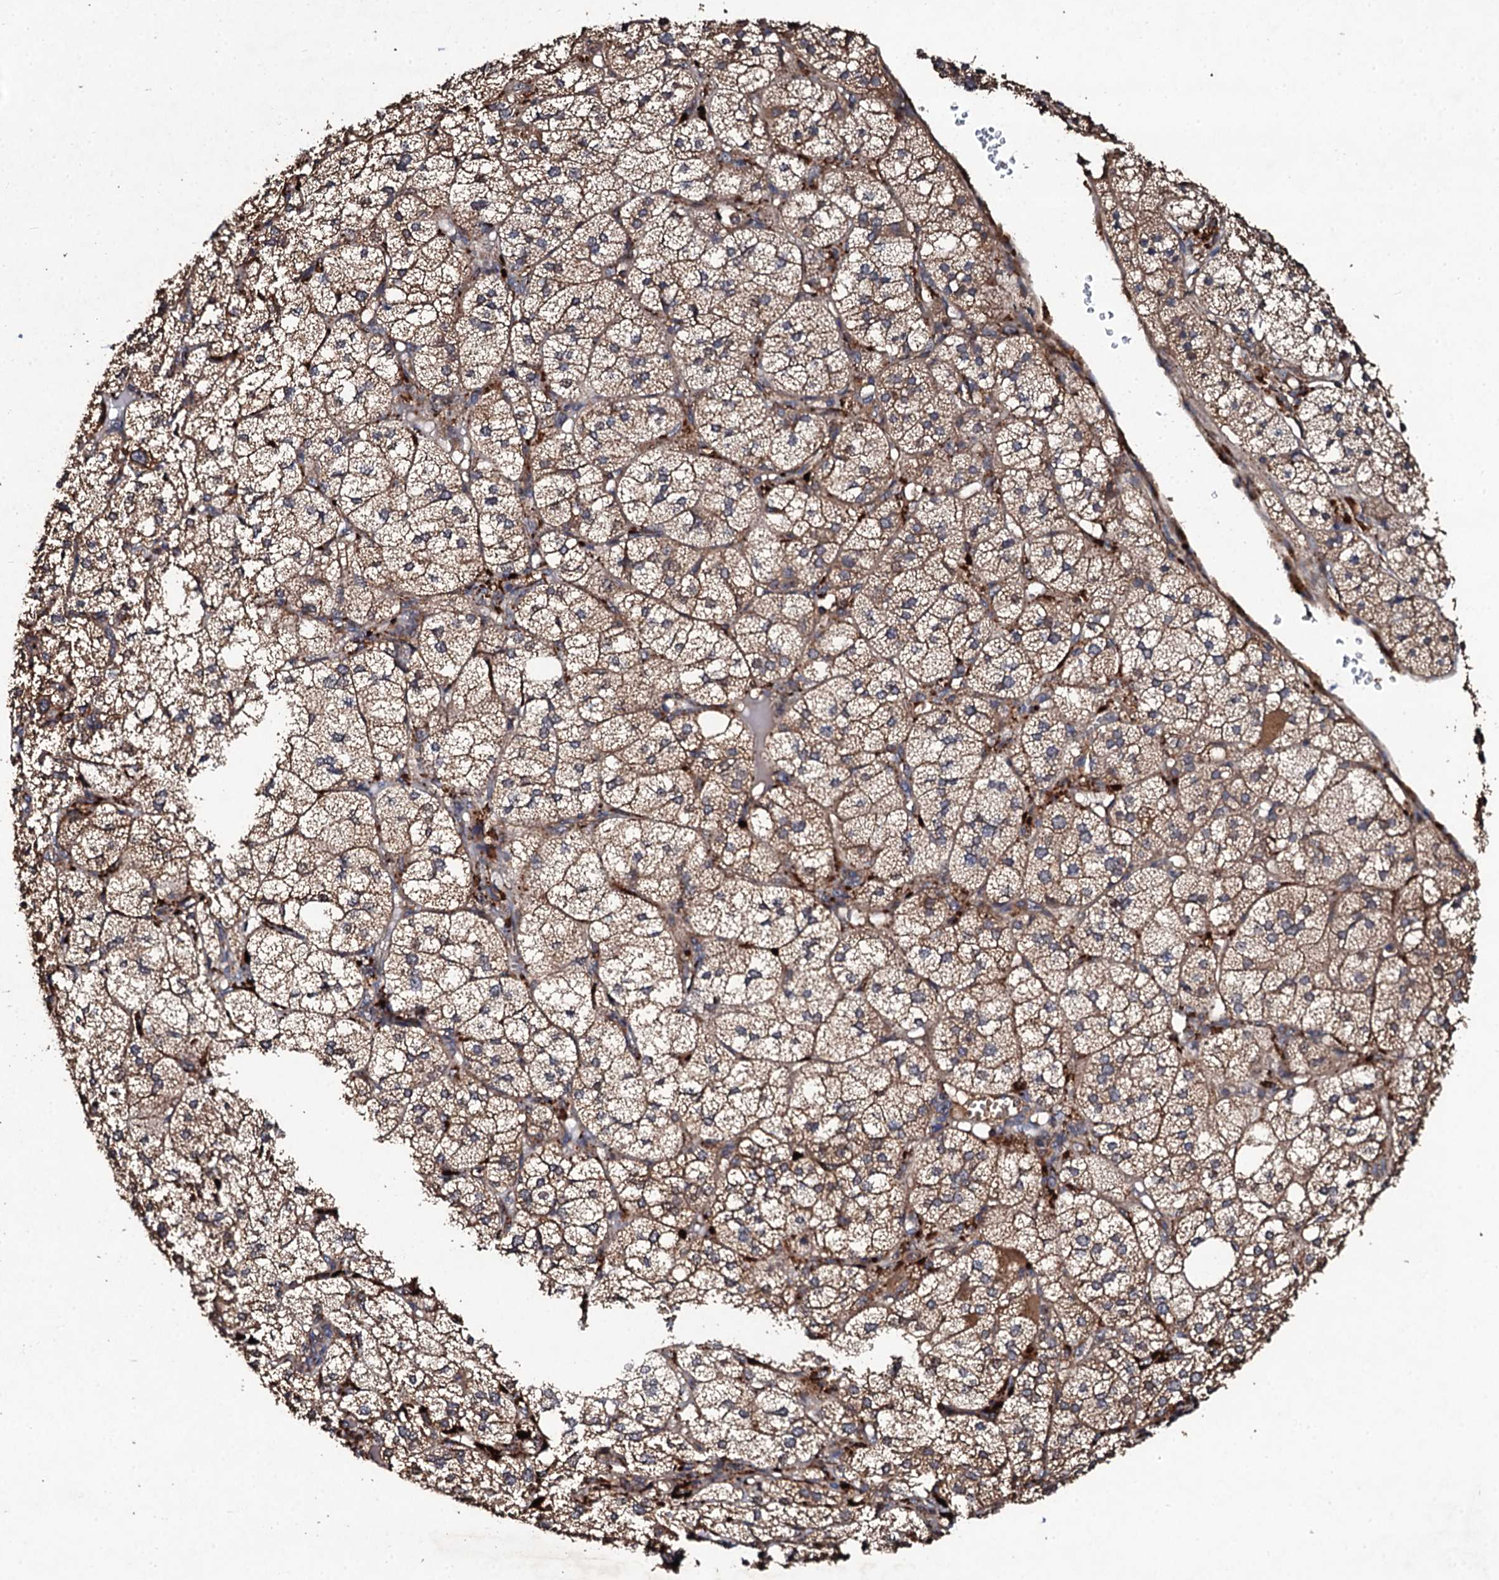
{"staining": {"intensity": "strong", "quantity": "25%-75%", "location": "cytoplasmic/membranous"}, "tissue": "adrenal gland", "cell_type": "Glandular cells", "image_type": "normal", "snomed": [{"axis": "morphology", "description": "Normal tissue, NOS"}, {"axis": "topography", "description": "Adrenal gland"}], "caption": "Immunohistochemistry (IHC) (DAB) staining of benign adrenal gland displays strong cytoplasmic/membranous protein expression in about 25%-75% of glandular cells.", "gene": "KERA", "patient": {"sex": "female", "age": 61}}